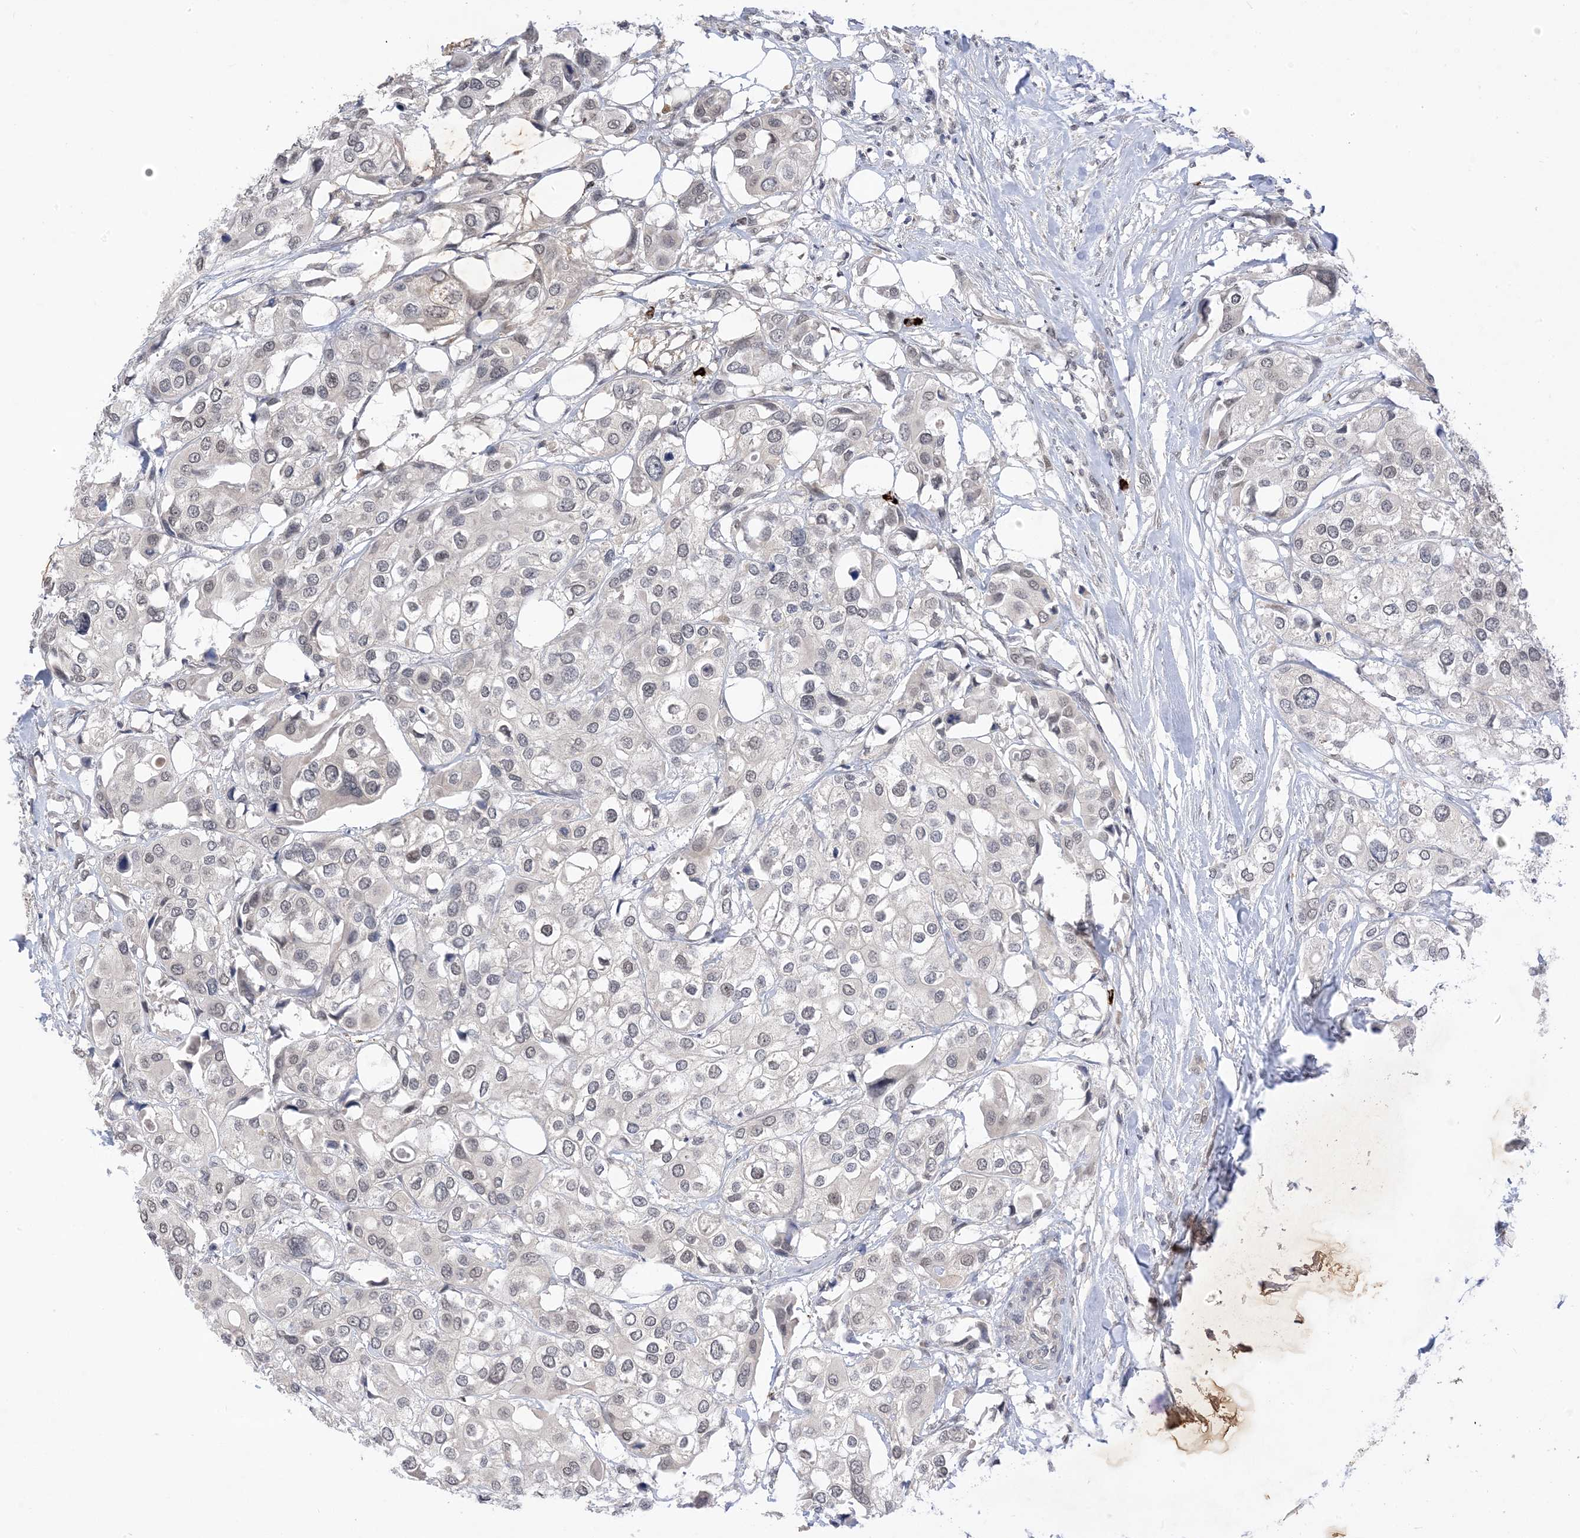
{"staining": {"intensity": "negative", "quantity": "none", "location": "none"}, "tissue": "urothelial cancer", "cell_type": "Tumor cells", "image_type": "cancer", "snomed": [{"axis": "morphology", "description": "Urothelial carcinoma, High grade"}, {"axis": "topography", "description": "Urinary bladder"}], "caption": "Immunohistochemical staining of urothelial cancer demonstrates no significant positivity in tumor cells.", "gene": "RANBP9", "patient": {"sex": "male", "age": 64}}